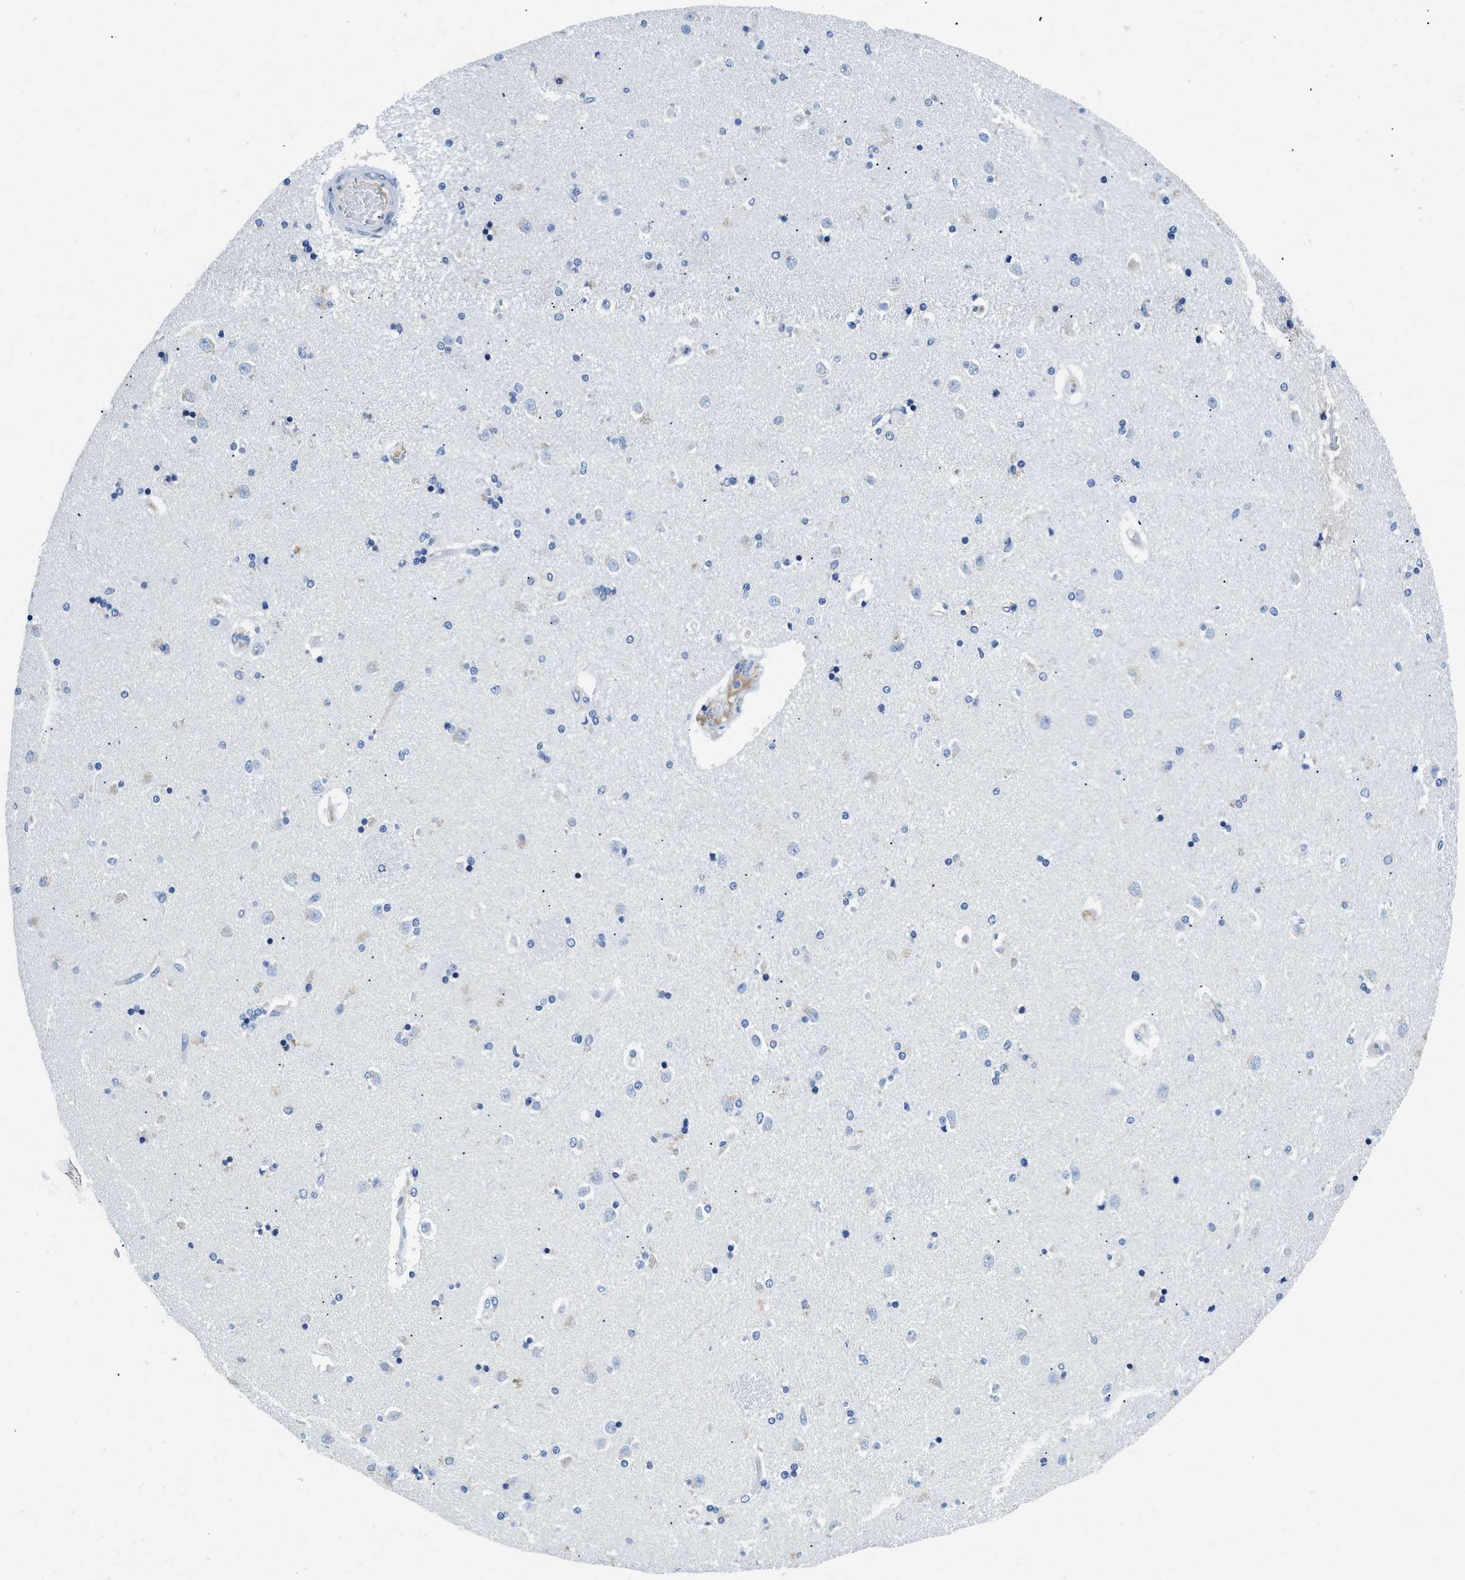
{"staining": {"intensity": "negative", "quantity": "none", "location": "none"}, "tissue": "caudate", "cell_type": "Glial cells", "image_type": "normal", "snomed": [{"axis": "morphology", "description": "Normal tissue, NOS"}, {"axis": "topography", "description": "Lateral ventricle wall"}], "caption": "Immunohistochemistry (IHC) of normal human caudate displays no positivity in glial cells.", "gene": "MBL2", "patient": {"sex": "female", "age": 54}}